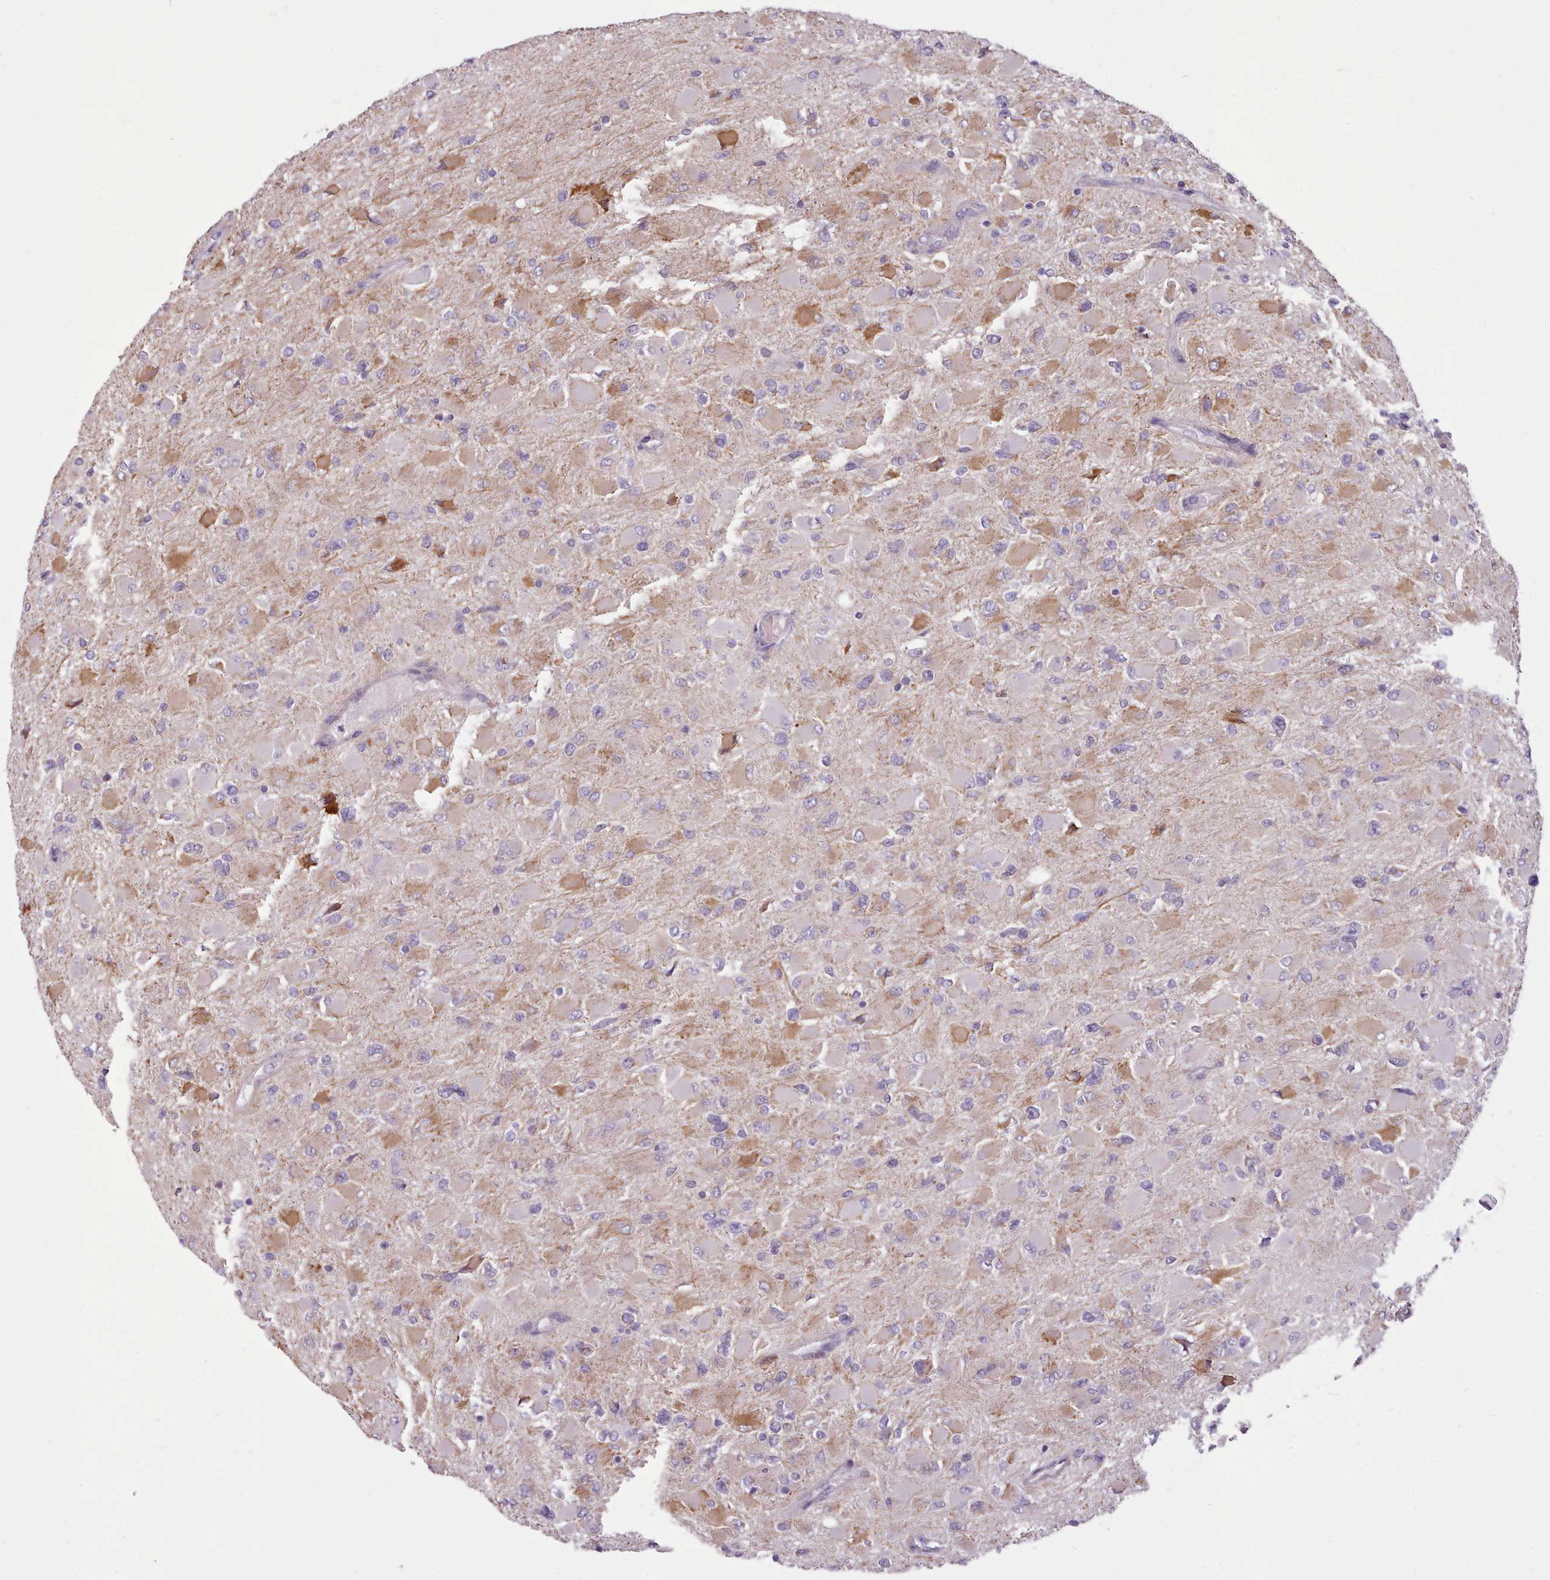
{"staining": {"intensity": "weak", "quantity": "<25%", "location": "cytoplasmic/membranous"}, "tissue": "glioma", "cell_type": "Tumor cells", "image_type": "cancer", "snomed": [{"axis": "morphology", "description": "Glioma, malignant, High grade"}, {"axis": "topography", "description": "Cerebral cortex"}], "caption": "DAB immunohistochemical staining of malignant glioma (high-grade) reveals no significant expression in tumor cells.", "gene": "AVL9", "patient": {"sex": "female", "age": 36}}